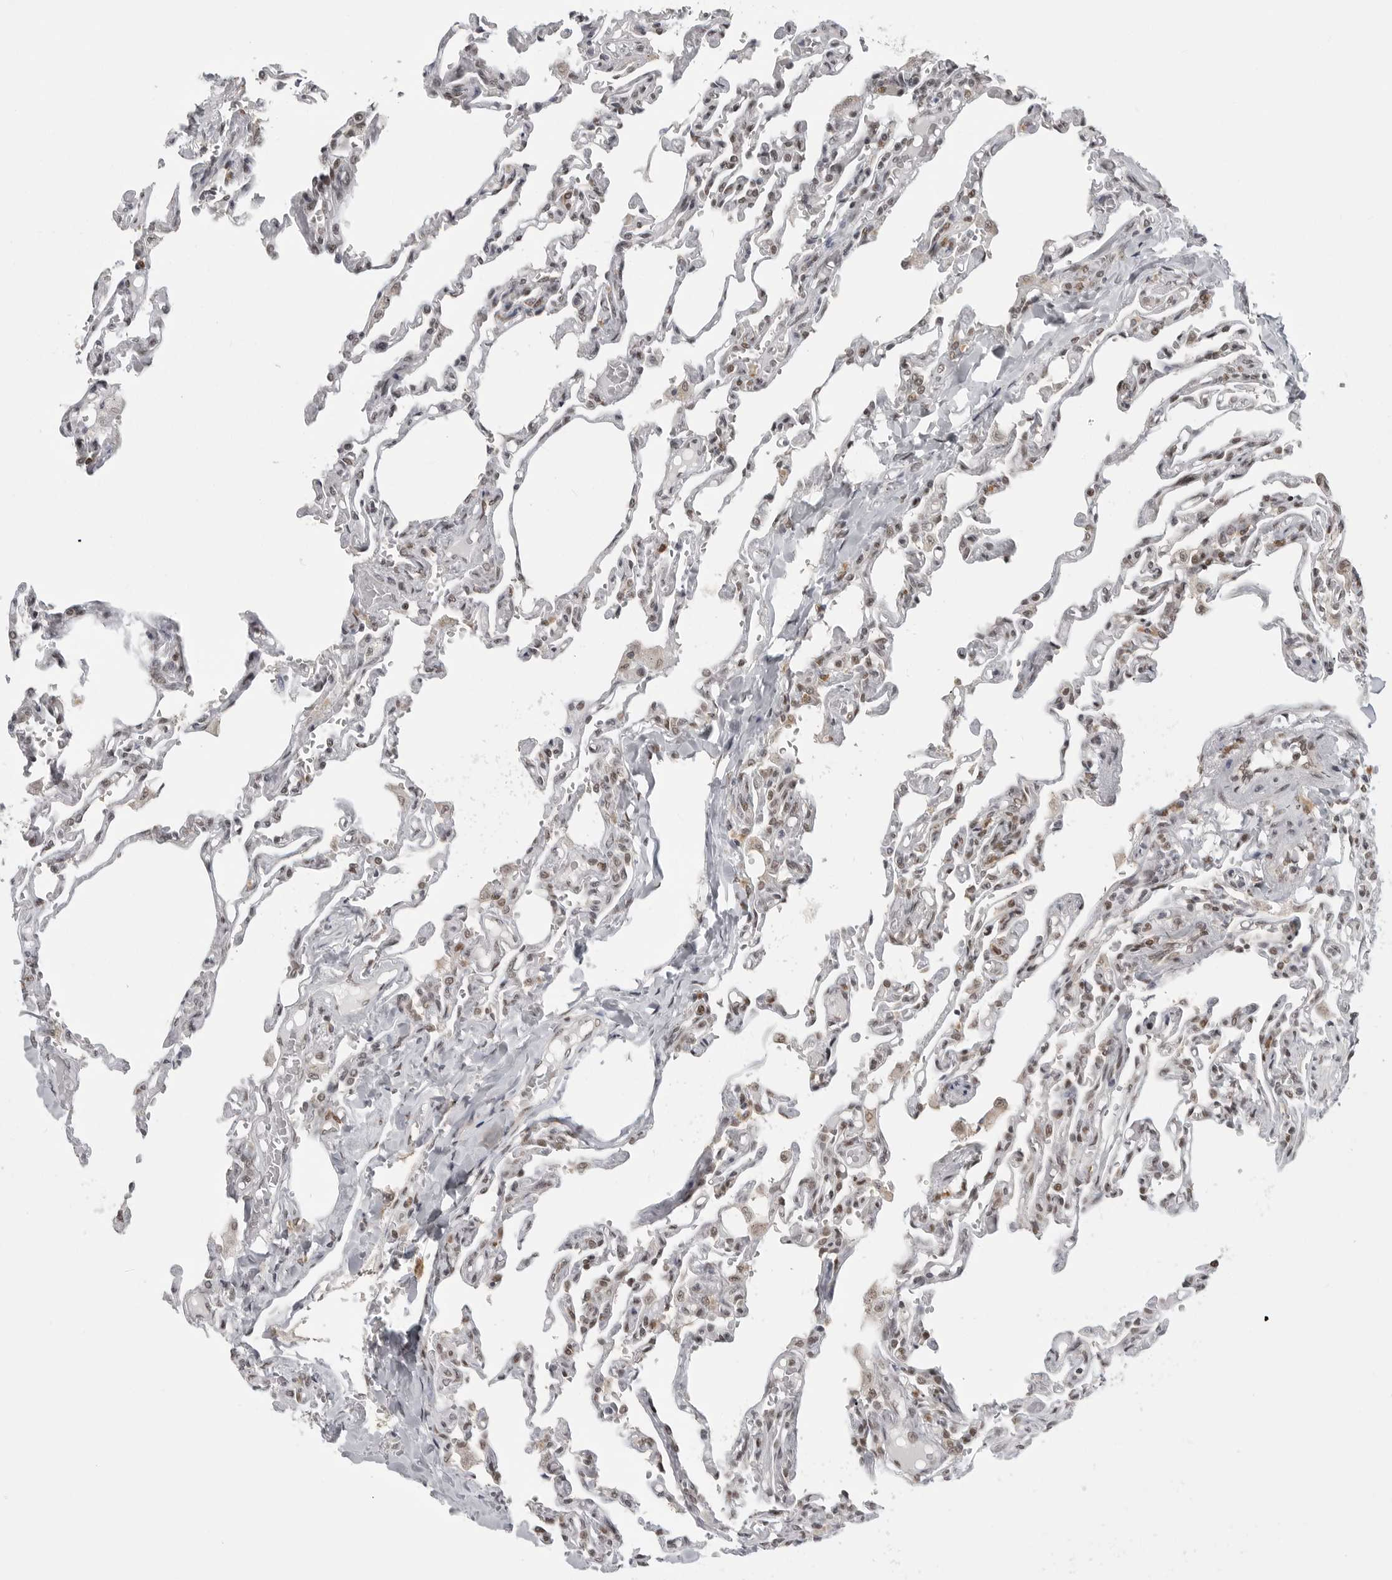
{"staining": {"intensity": "weak", "quantity": "25%-75%", "location": "nuclear"}, "tissue": "lung", "cell_type": "Alveolar cells", "image_type": "normal", "snomed": [{"axis": "morphology", "description": "Normal tissue, NOS"}, {"axis": "topography", "description": "Lung"}], "caption": "A micrograph of human lung stained for a protein demonstrates weak nuclear brown staining in alveolar cells.", "gene": "PRDM10", "patient": {"sex": "male", "age": 21}}